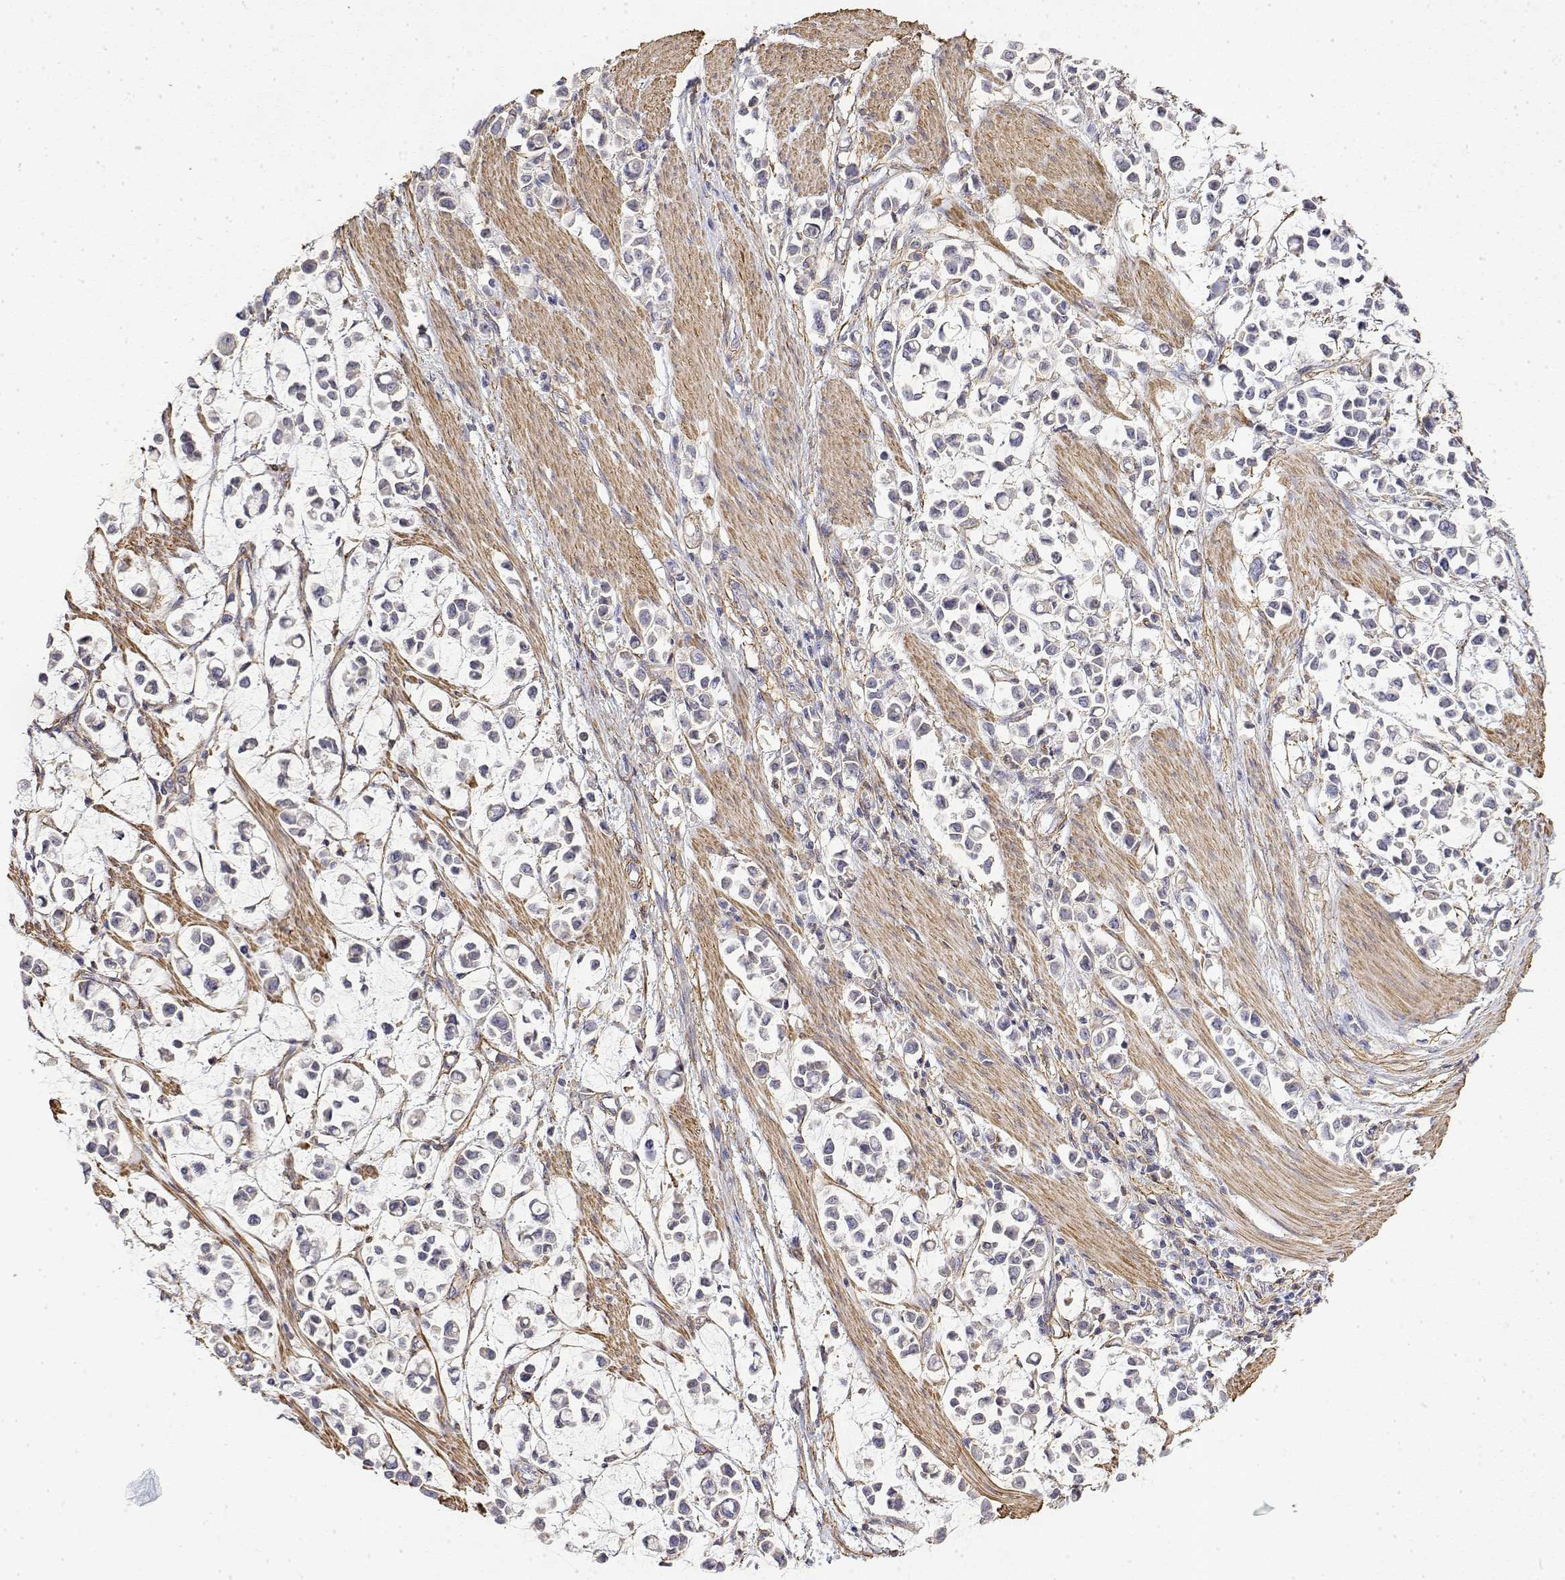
{"staining": {"intensity": "negative", "quantity": "none", "location": "none"}, "tissue": "stomach cancer", "cell_type": "Tumor cells", "image_type": "cancer", "snomed": [{"axis": "morphology", "description": "Adenocarcinoma, NOS"}, {"axis": "topography", "description": "Stomach"}], "caption": "Image shows no significant protein positivity in tumor cells of stomach cancer.", "gene": "SOWAHD", "patient": {"sex": "male", "age": 82}}